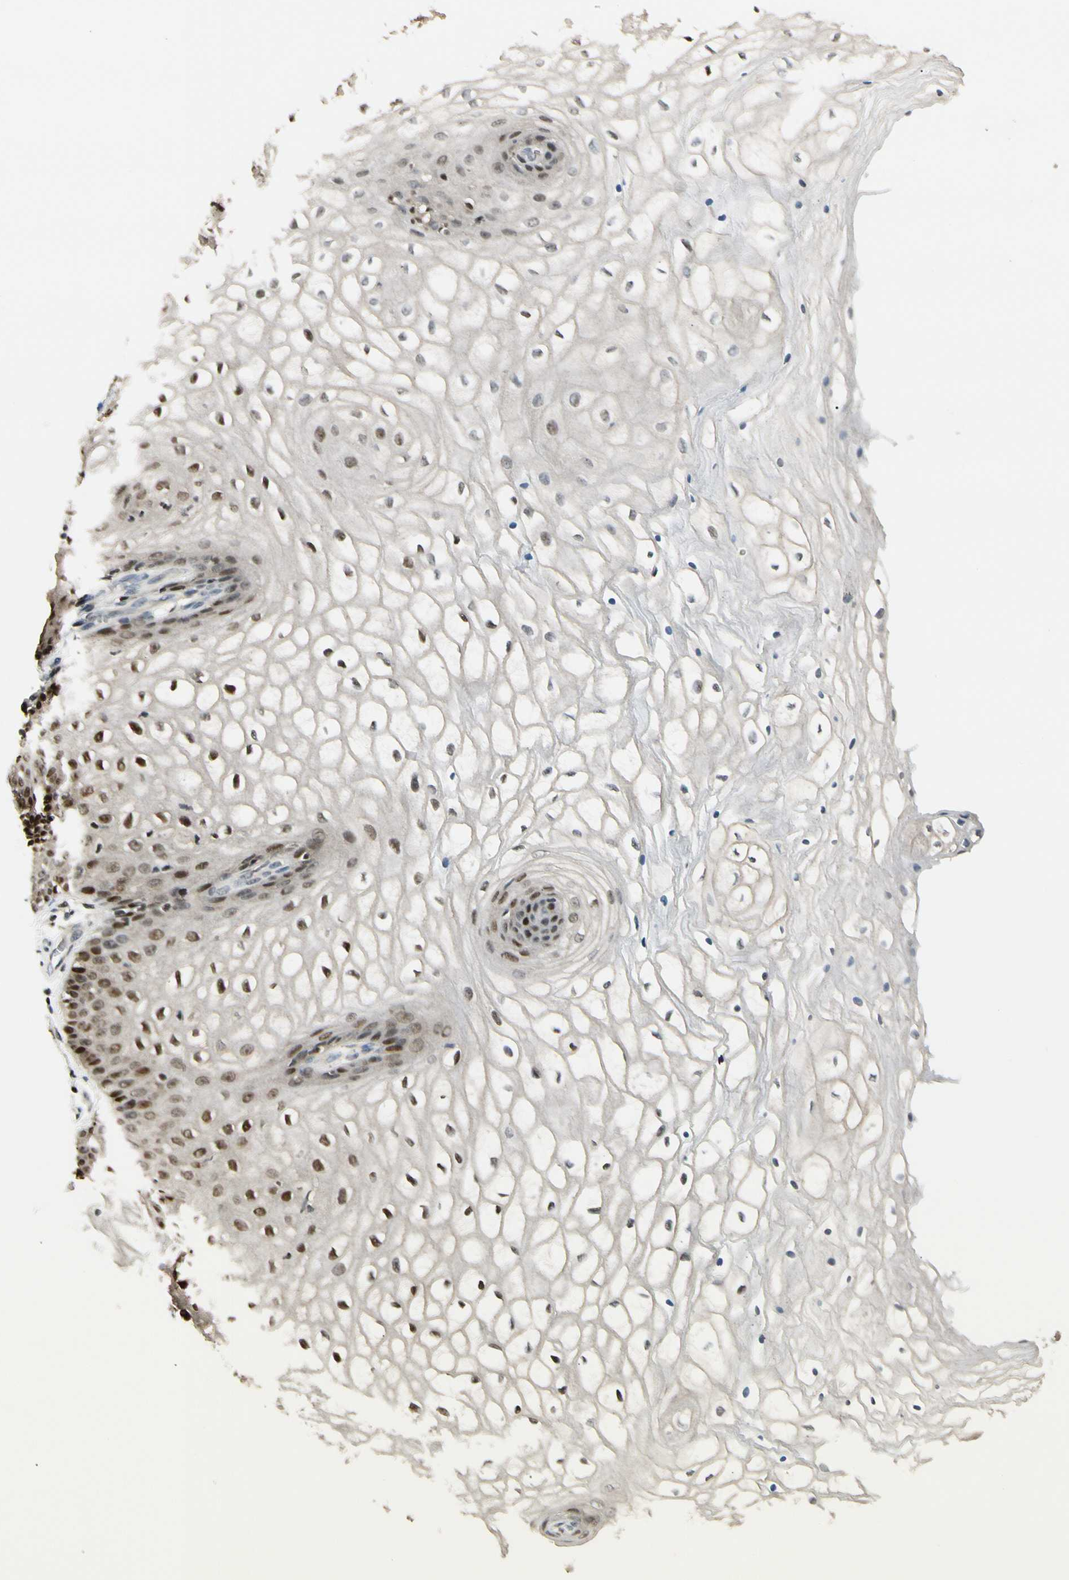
{"staining": {"intensity": "weak", "quantity": "25%-75%", "location": "nuclear"}, "tissue": "vagina", "cell_type": "Squamous epithelial cells", "image_type": "normal", "snomed": [{"axis": "morphology", "description": "Normal tissue, NOS"}, {"axis": "topography", "description": "Vagina"}], "caption": "Squamous epithelial cells exhibit low levels of weak nuclear staining in approximately 25%-75% of cells in unremarkable vagina.", "gene": "NFYA", "patient": {"sex": "female", "age": 34}}